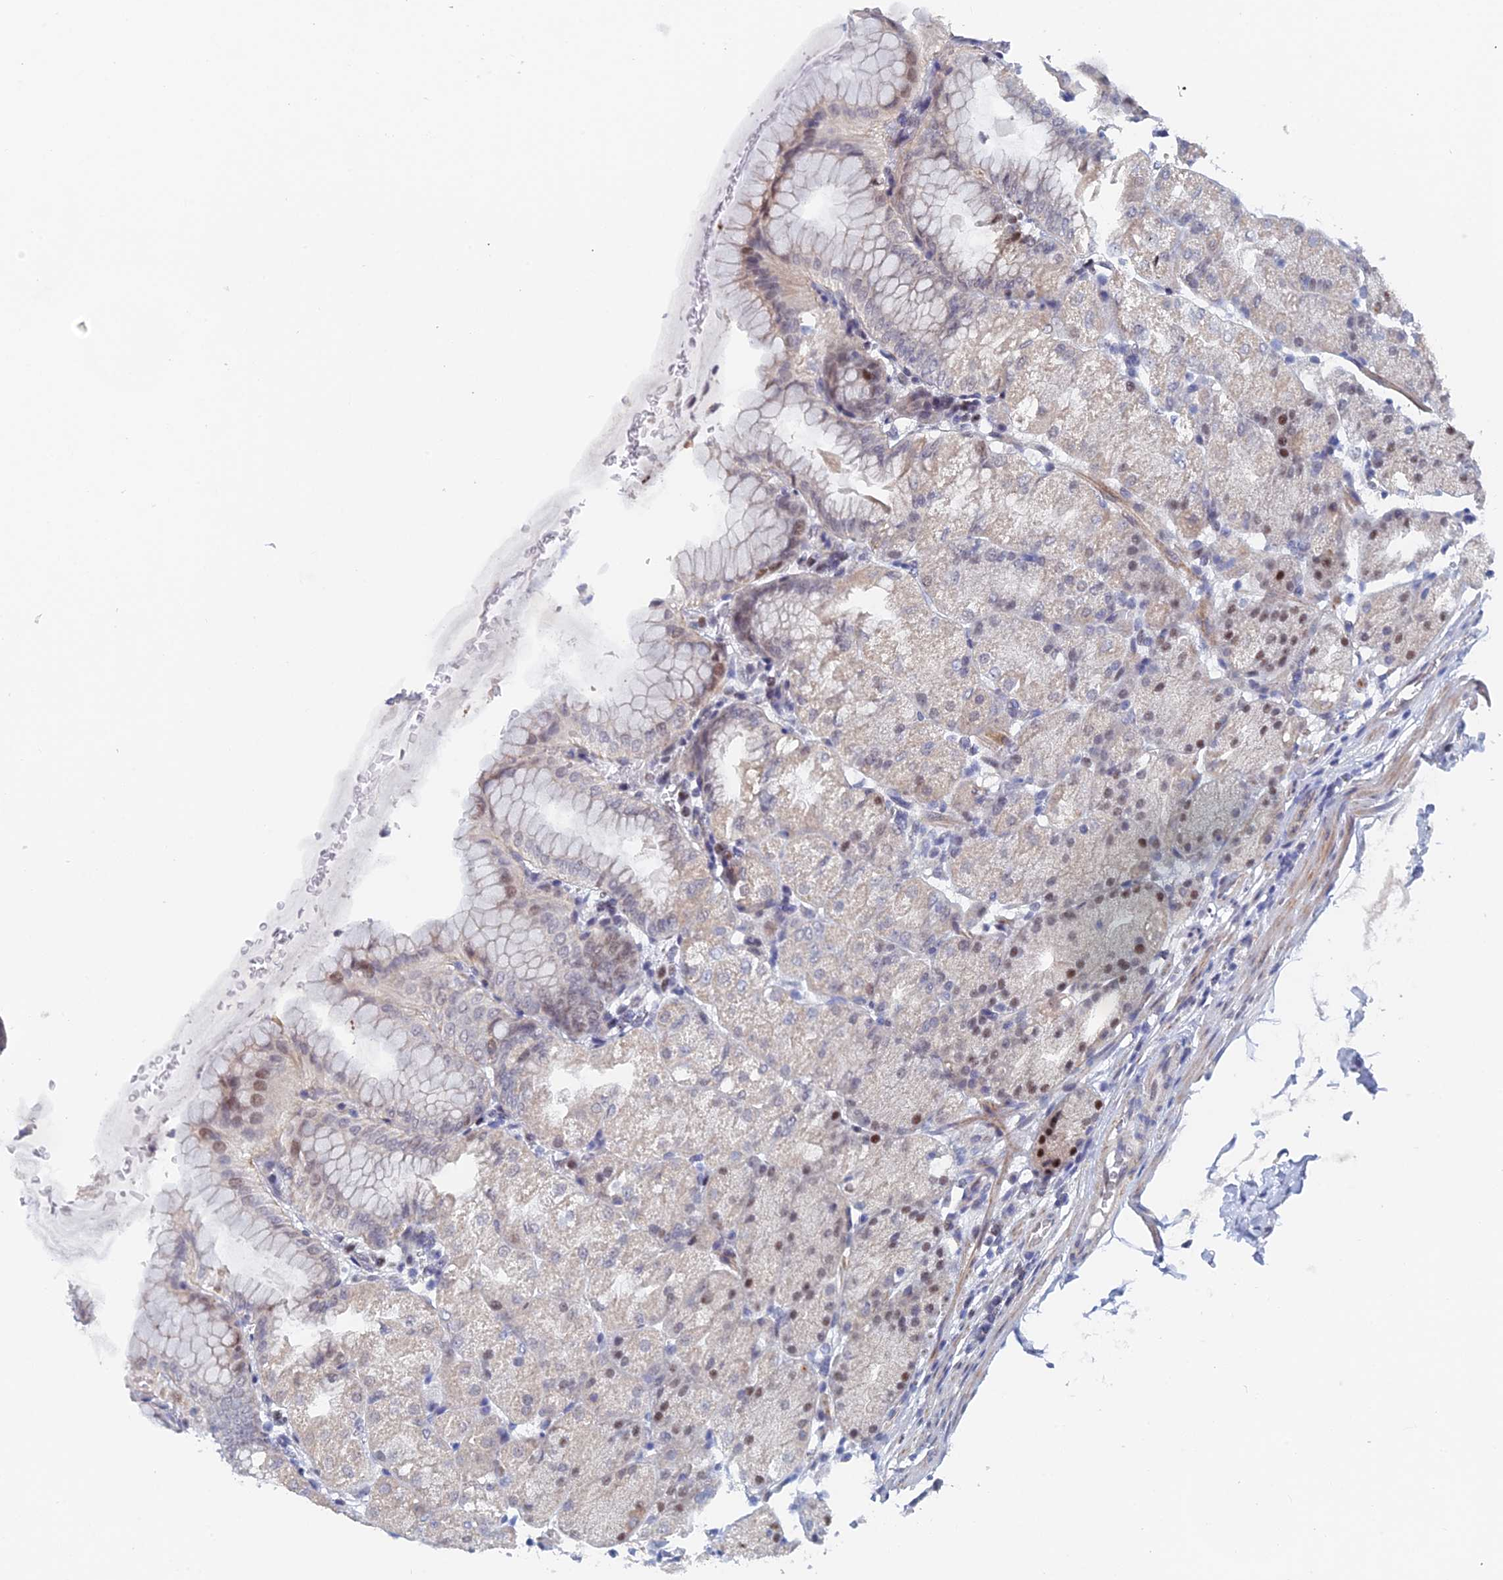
{"staining": {"intensity": "strong", "quantity": "<25%", "location": "nuclear"}, "tissue": "stomach", "cell_type": "Glandular cells", "image_type": "normal", "snomed": [{"axis": "morphology", "description": "Normal tissue, NOS"}, {"axis": "topography", "description": "Stomach, upper"}, {"axis": "topography", "description": "Stomach, lower"}], "caption": "Protein analysis of unremarkable stomach reveals strong nuclear positivity in about <25% of glandular cells.", "gene": "GMNC", "patient": {"sex": "male", "age": 62}}